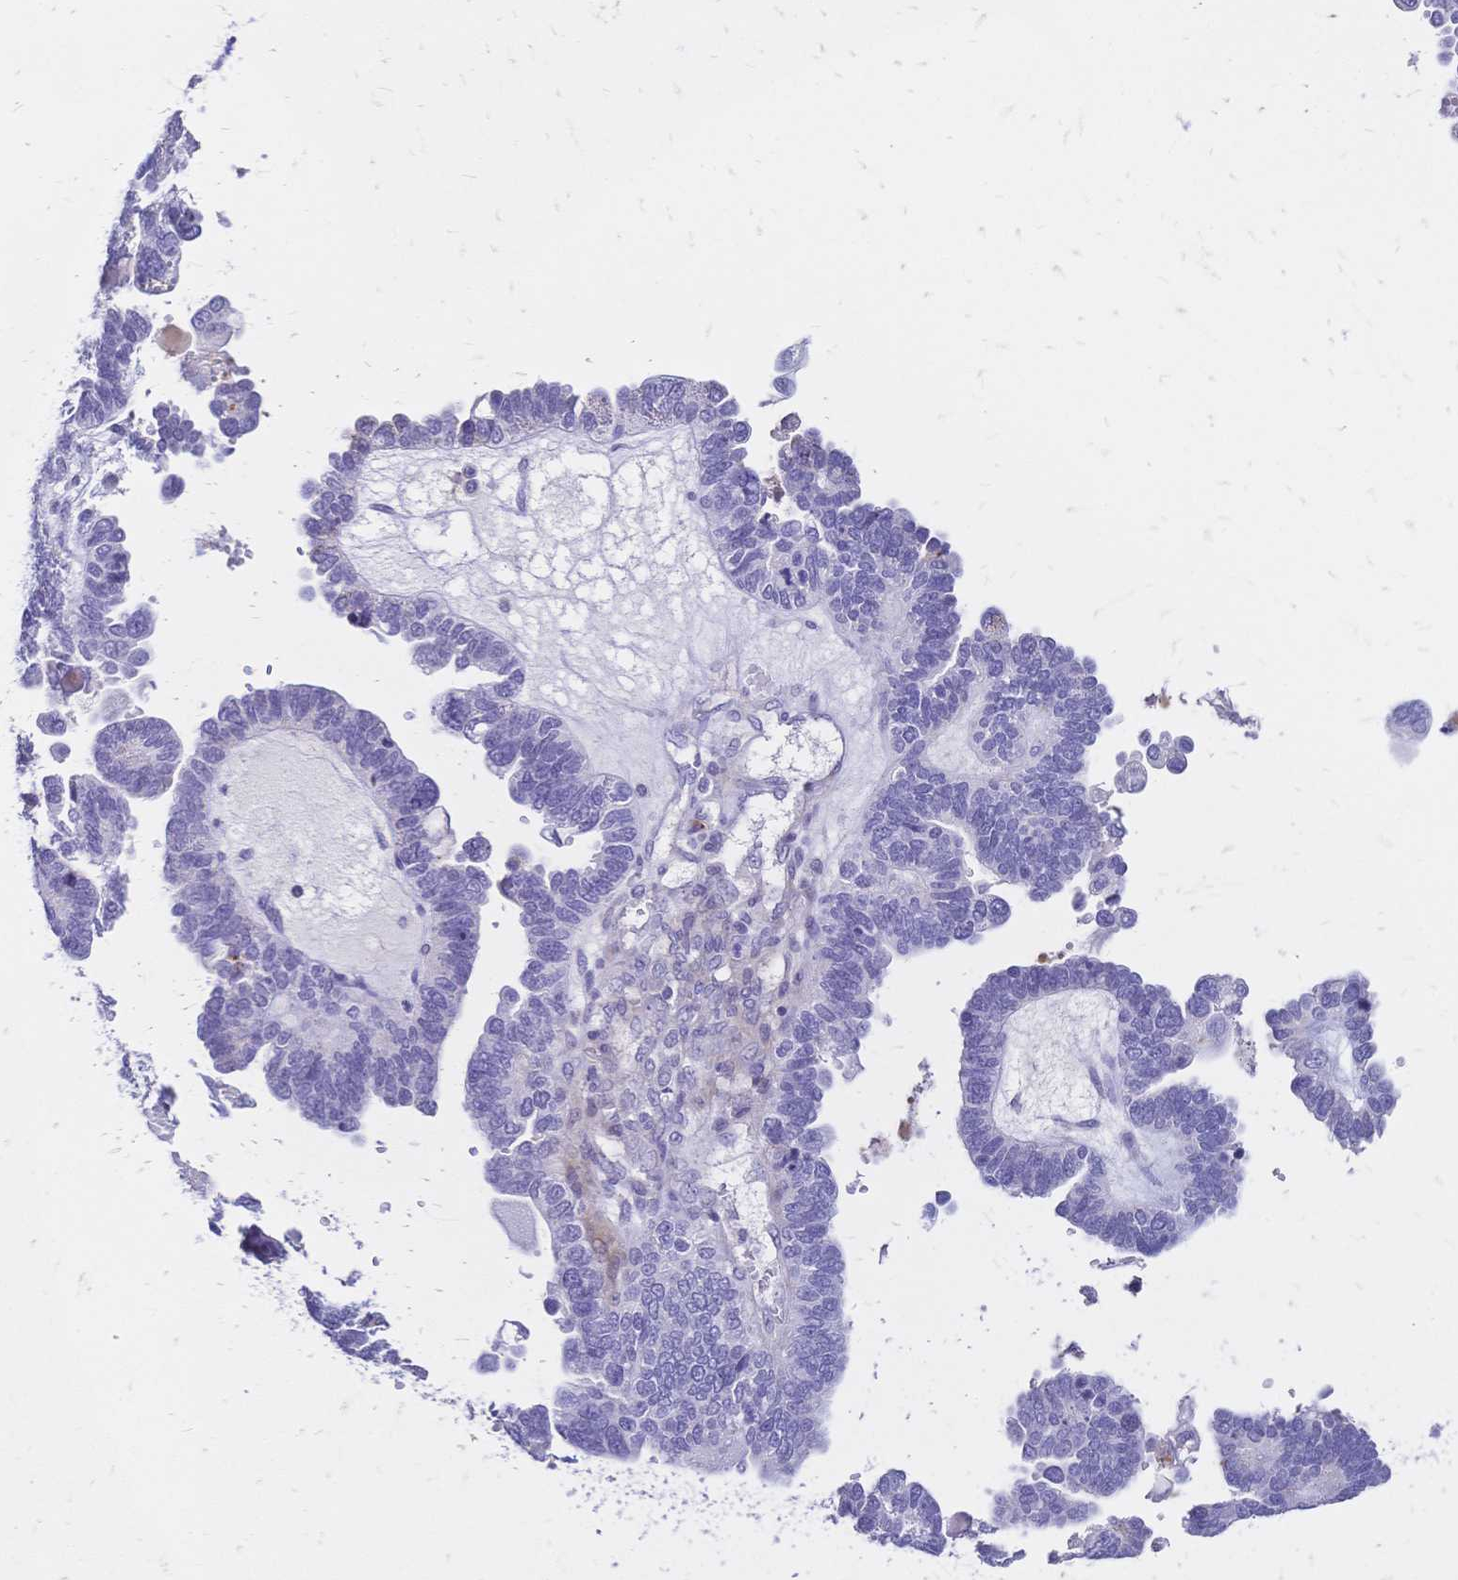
{"staining": {"intensity": "negative", "quantity": "none", "location": "none"}, "tissue": "ovarian cancer", "cell_type": "Tumor cells", "image_type": "cancer", "snomed": [{"axis": "morphology", "description": "Cystadenocarcinoma, serous, NOS"}, {"axis": "topography", "description": "Ovary"}], "caption": "Immunohistochemical staining of human ovarian cancer reveals no significant positivity in tumor cells.", "gene": "IL2RA", "patient": {"sex": "female", "age": 51}}